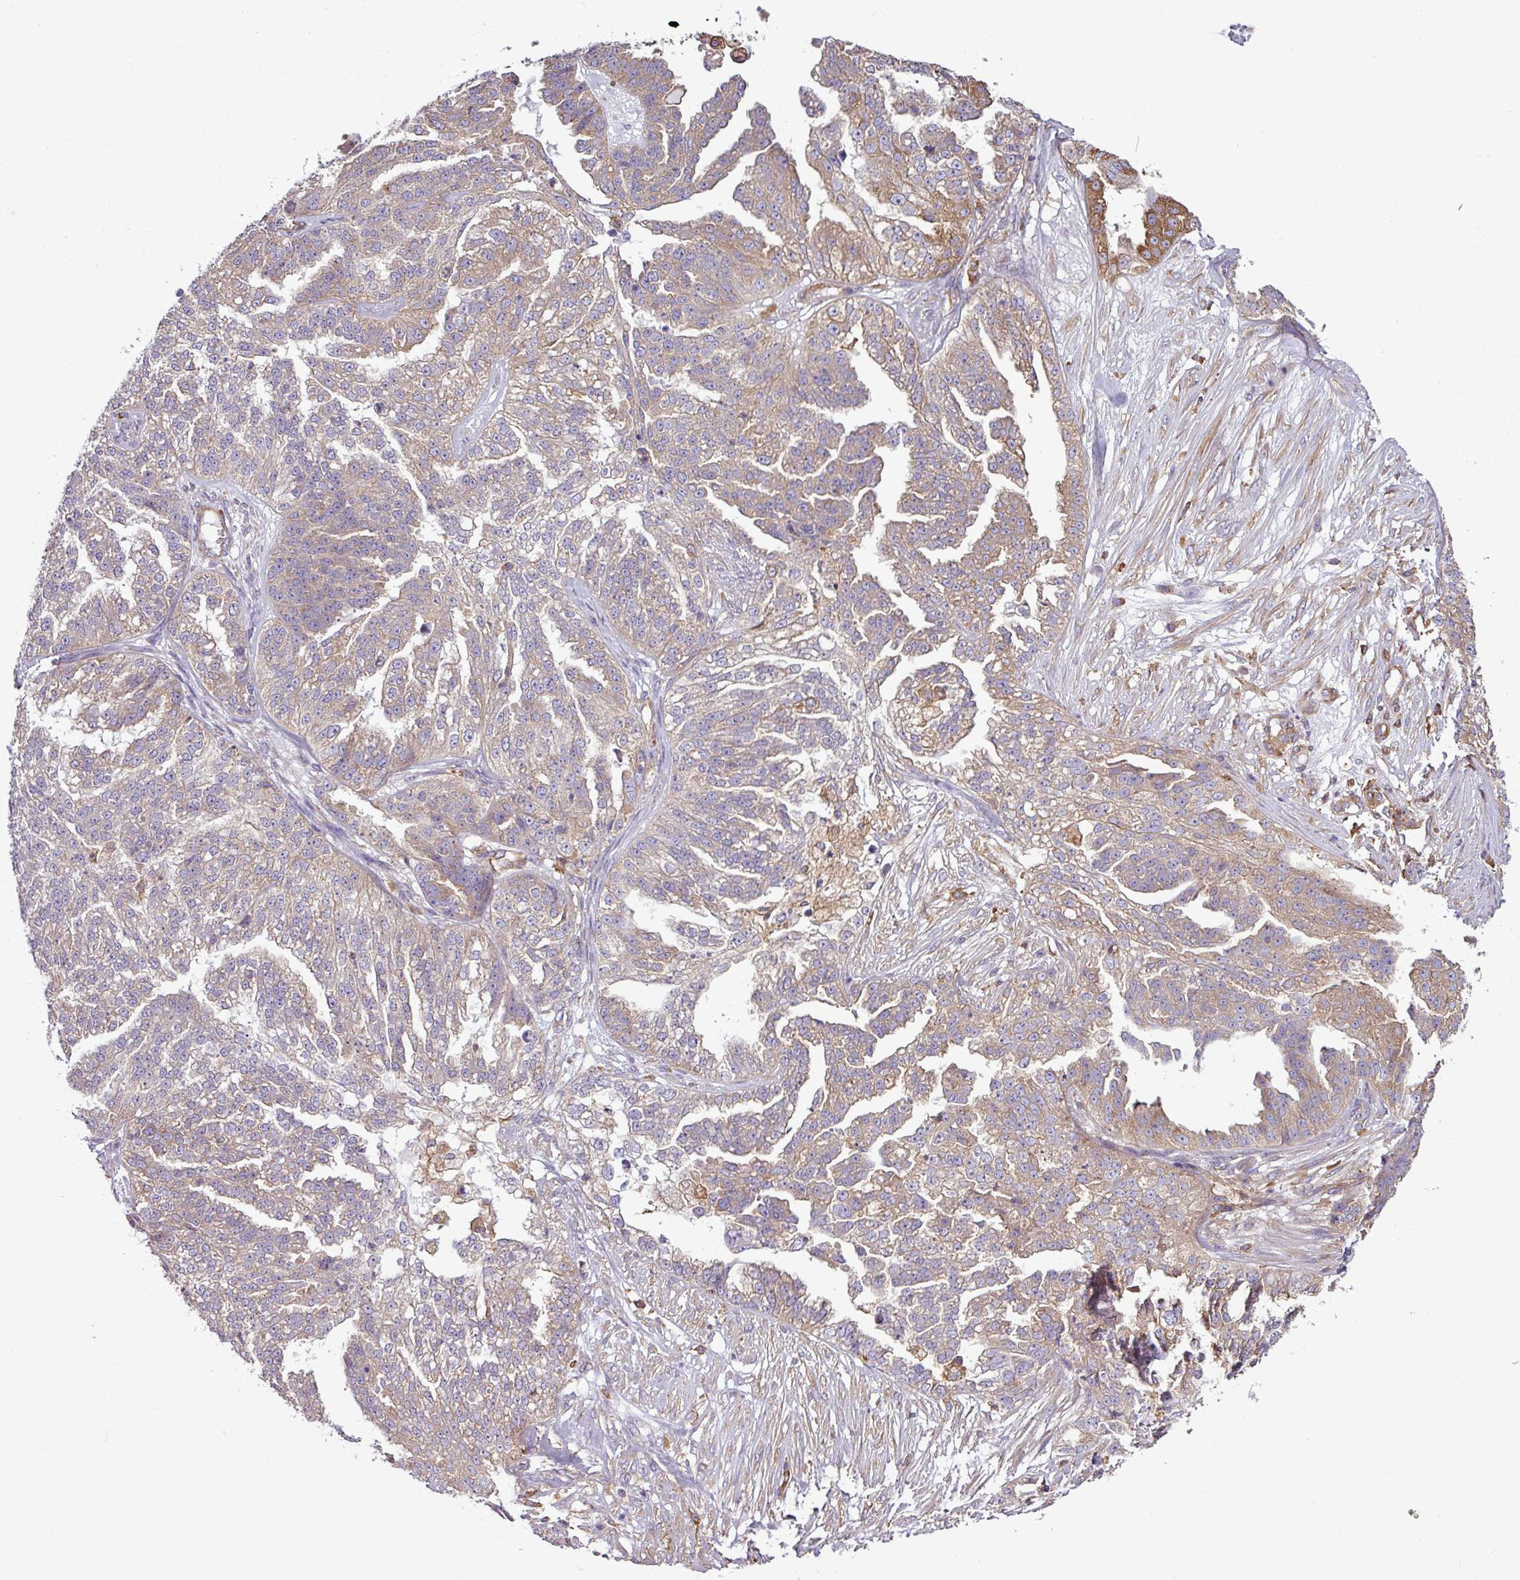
{"staining": {"intensity": "moderate", "quantity": "<25%", "location": "cytoplasmic/membranous"}, "tissue": "ovarian cancer", "cell_type": "Tumor cells", "image_type": "cancer", "snomed": [{"axis": "morphology", "description": "Cystadenocarcinoma, serous, NOS"}, {"axis": "topography", "description": "Ovary"}], "caption": "Immunohistochemistry image of ovarian serous cystadenocarcinoma stained for a protein (brown), which displays low levels of moderate cytoplasmic/membranous staining in about <25% of tumor cells.", "gene": "PACSIN2", "patient": {"sex": "female", "age": 58}}